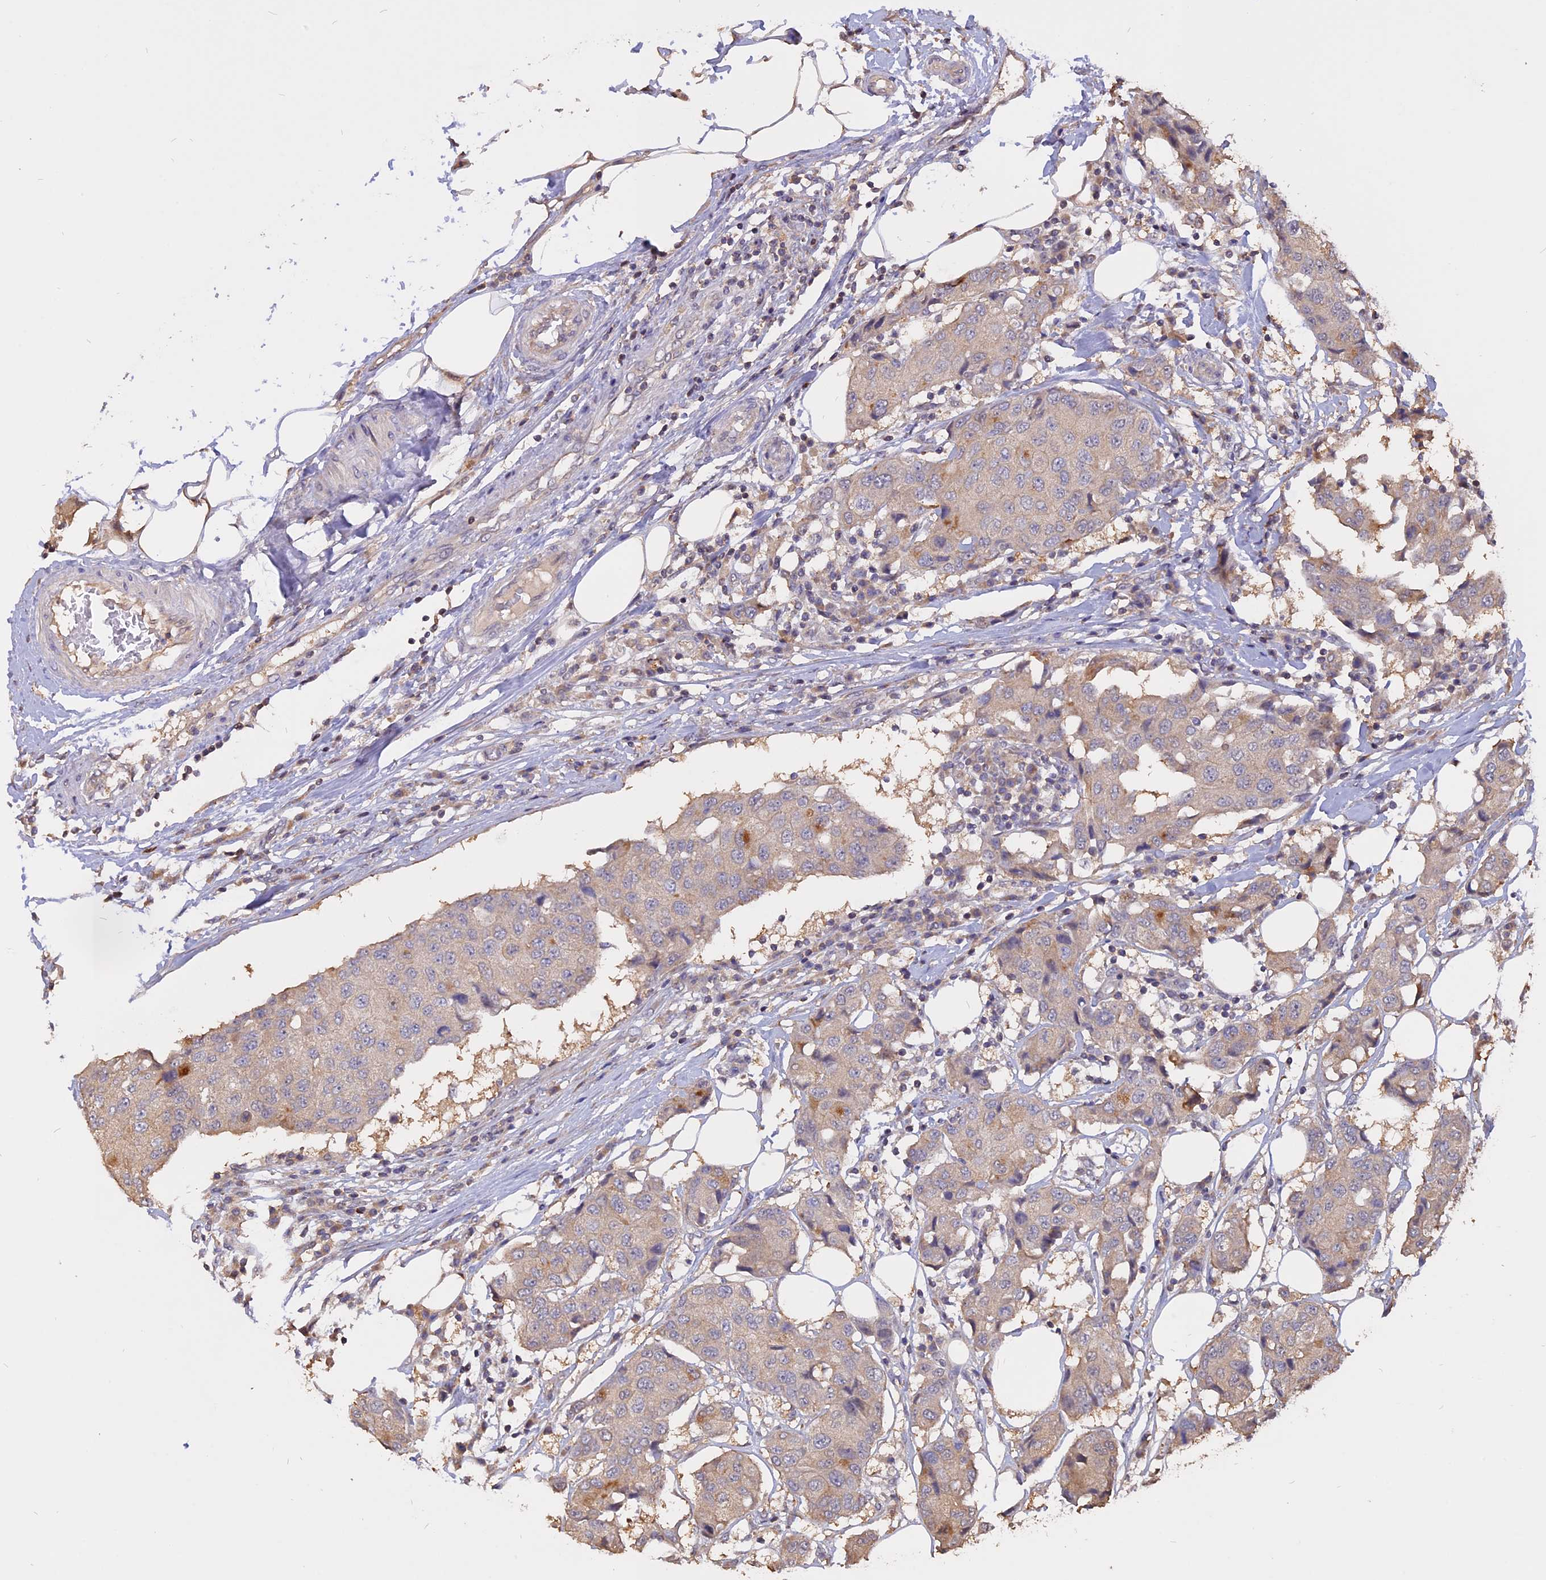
{"staining": {"intensity": "weak", "quantity": "<25%", "location": "cytoplasmic/membranous"}, "tissue": "breast cancer", "cell_type": "Tumor cells", "image_type": "cancer", "snomed": [{"axis": "morphology", "description": "Duct carcinoma"}, {"axis": "topography", "description": "Breast"}], "caption": "An image of human breast cancer is negative for staining in tumor cells.", "gene": "CARMIL2", "patient": {"sex": "female", "age": 80}}